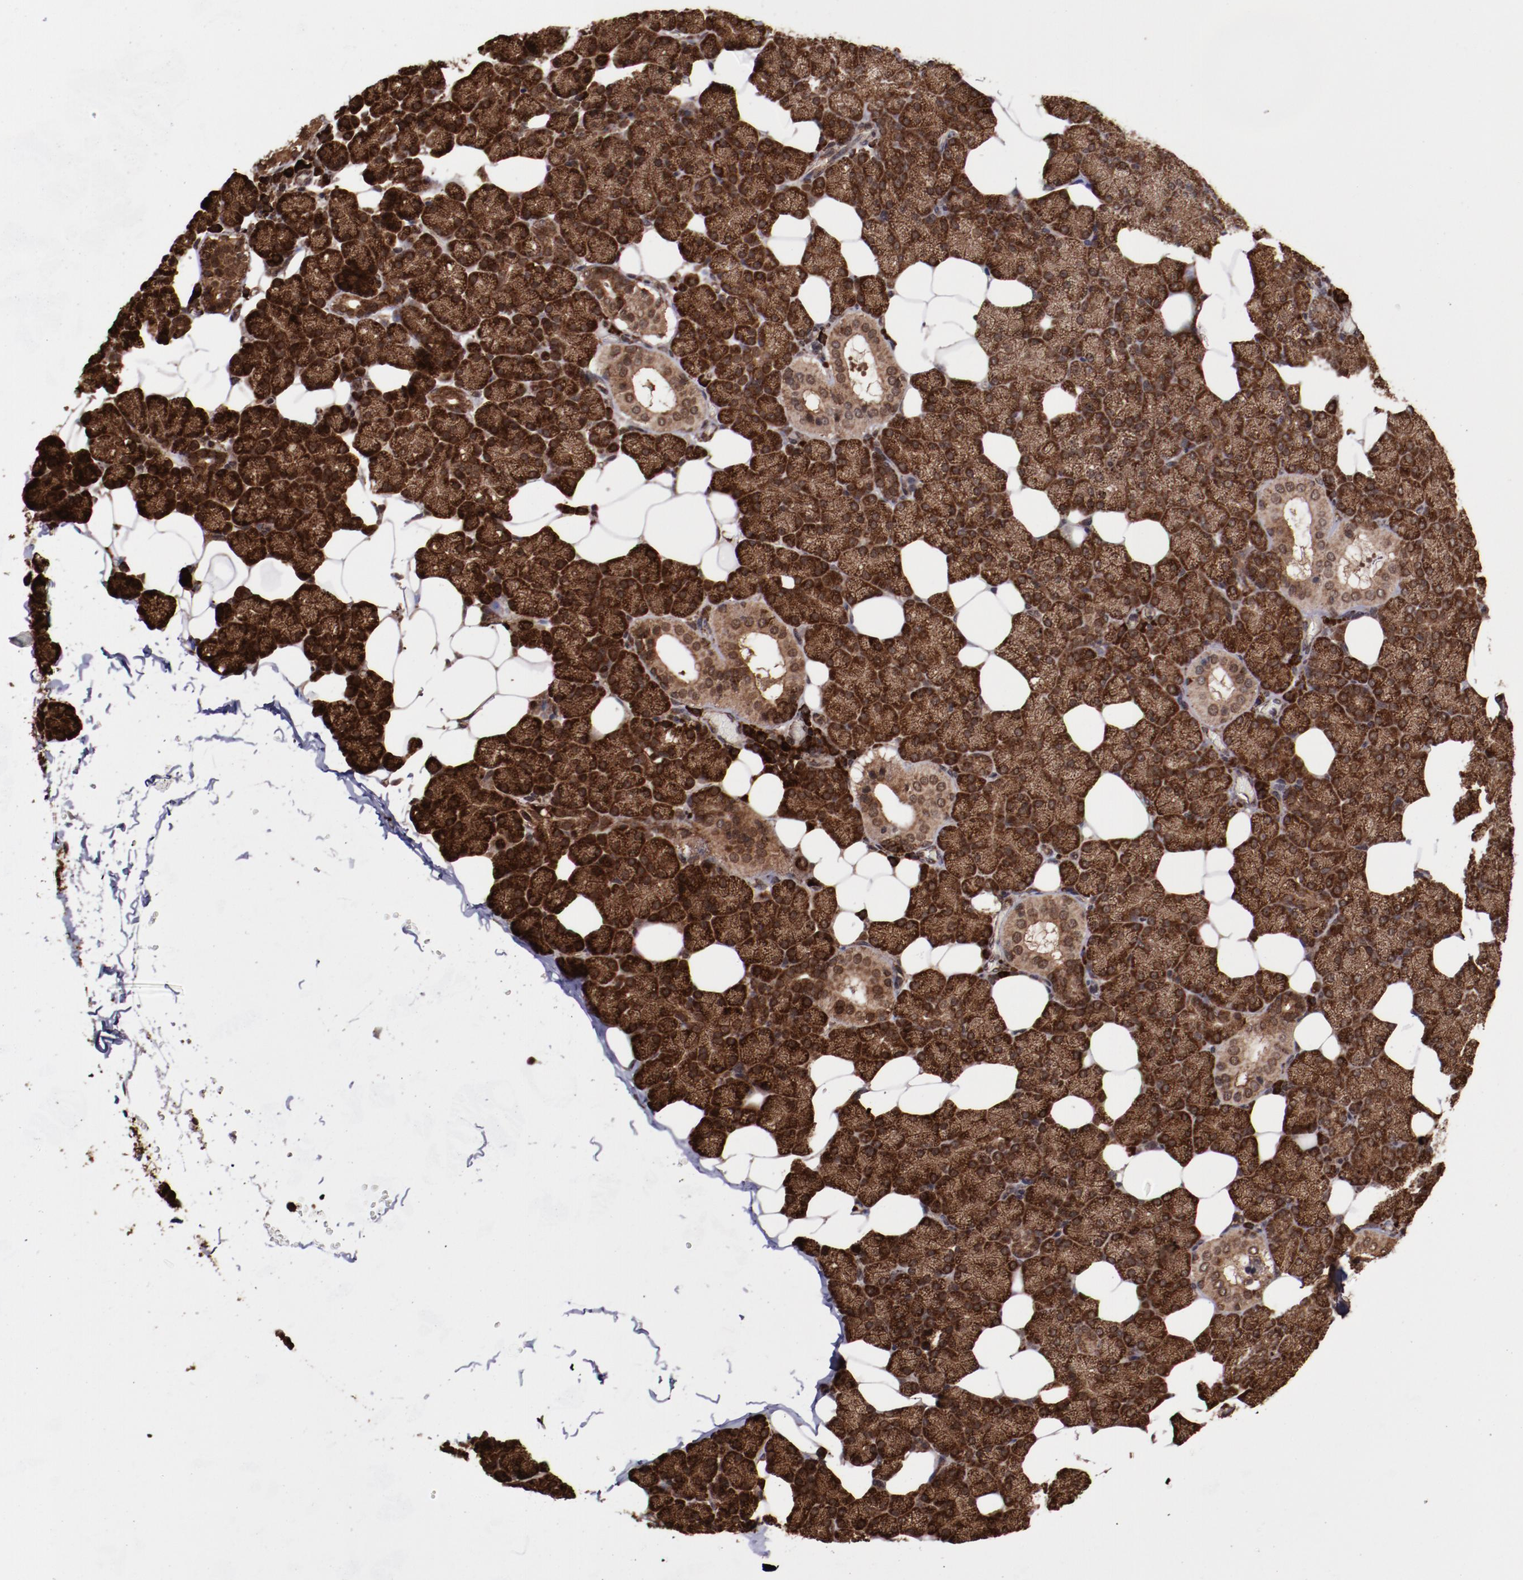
{"staining": {"intensity": "strong", "quantity": ">75%", "location": "cytoplasmic/membranous,nuclear"}, "tissue": "salivary gland", "cell_type": "Glandular cells", "image_type": "normal", "snomed": [{"axis": "morphology", "description": "Normal tissue, NOS"}, {"axis": "topography", "description": "Lymph node"}, {"axis": "topography", "description": "Salivary gland"}], "caption": "Immunohistochemical staining of normal salivary gland exhibits strong cytoplasmic/membranous,nuclear protein positivity in approximately >75% of glandular cells.", "gene": "EIF4ENIF1", "patient": {"sex": "male", "age": 8}}